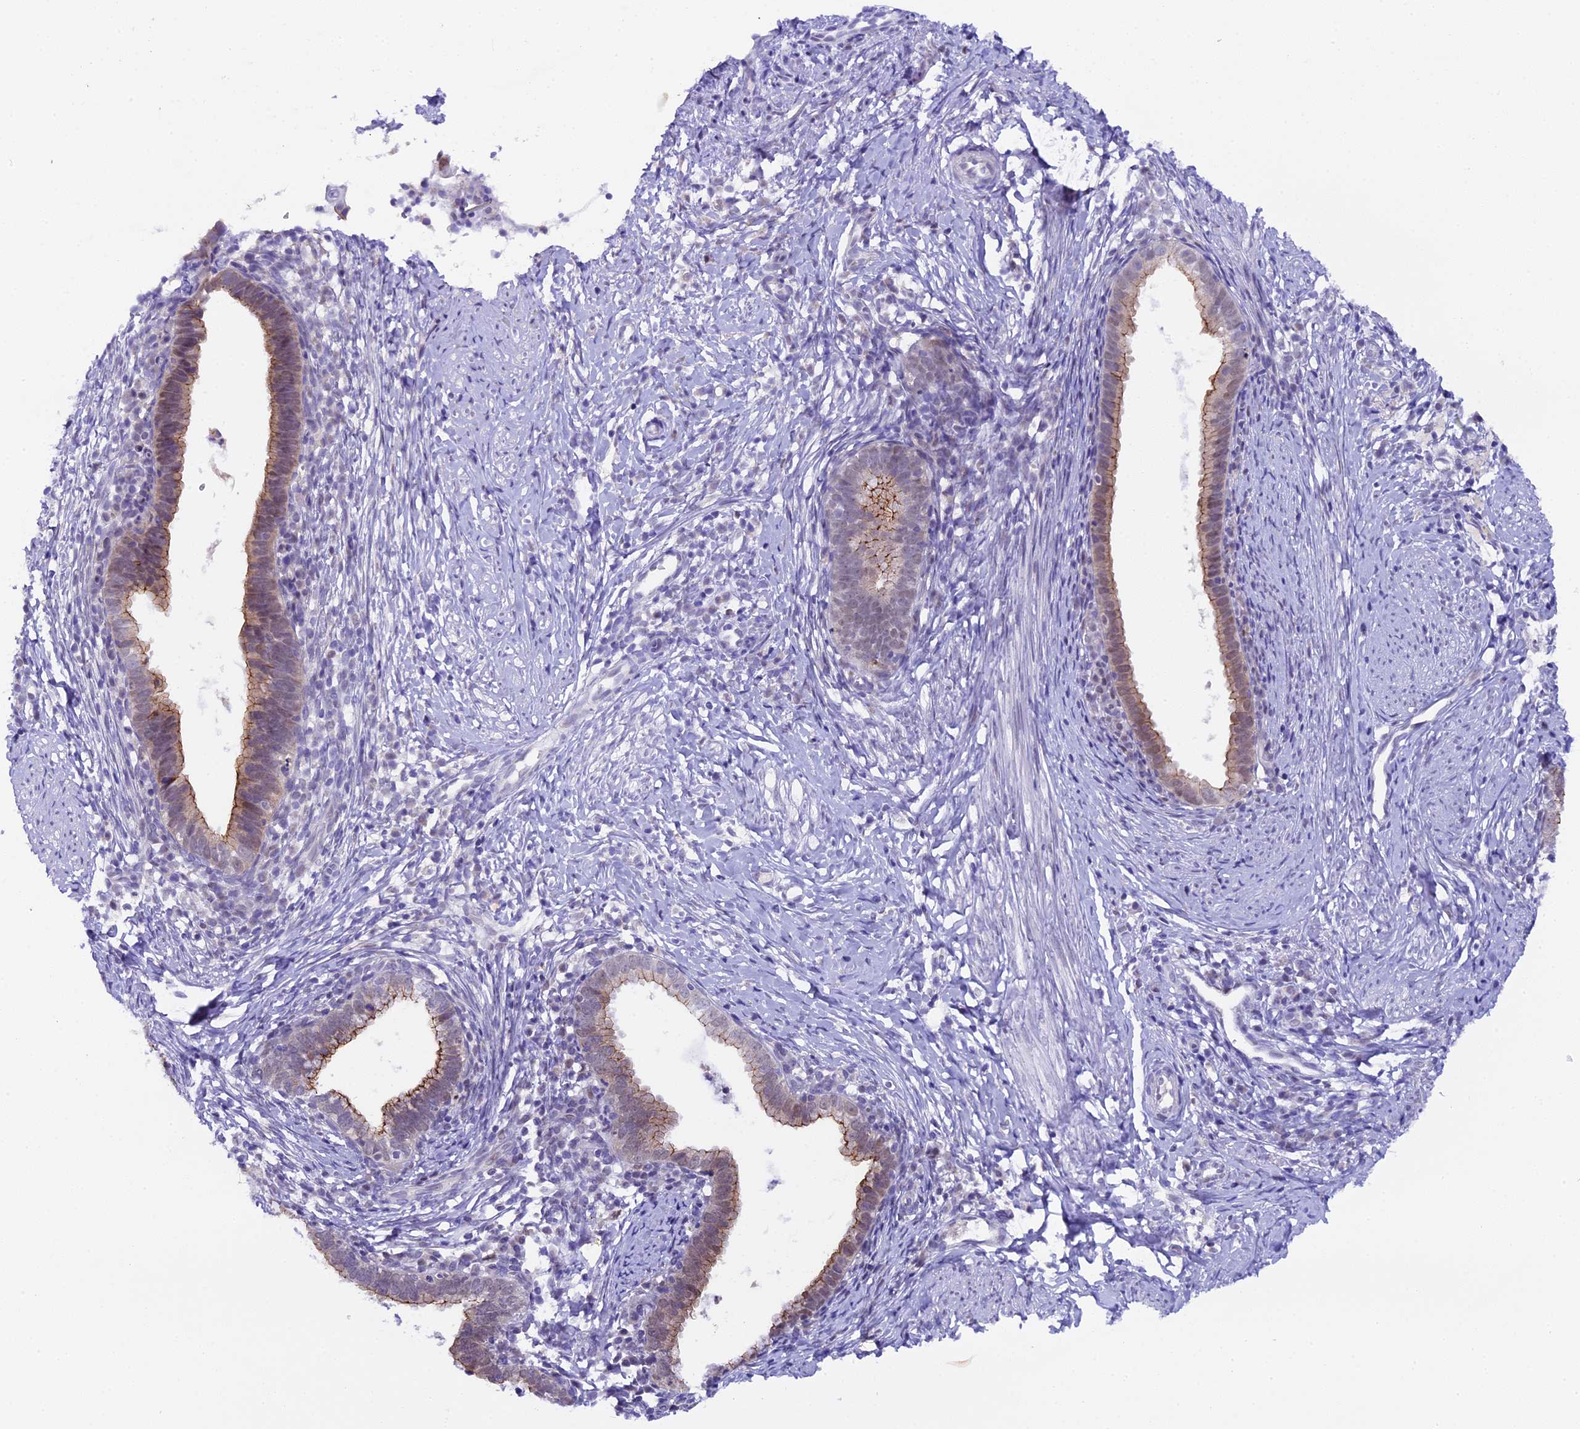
{"staining": {"intensity": "moderate", "quantity": "25%-75%", "location": "cytoplasmic/membranous"}, "tissue": "cervical cancer", "cell_type": "Tumor cells", "image_type": "cancer", "snomed": [{"axis": "morphology", "description": "Adenocarcinoma, NOS"}, {"axis": "topography", "description": "Cervix"}], "caption": "Protein staining of adenocarcinoma (cervical) tissue demonstrates moderate cytoplasmic/membranous positivity in about 25%-75% of tumor cells.", "gene": "OSGEP", "patient": {"sex": "female", "age": 36}}